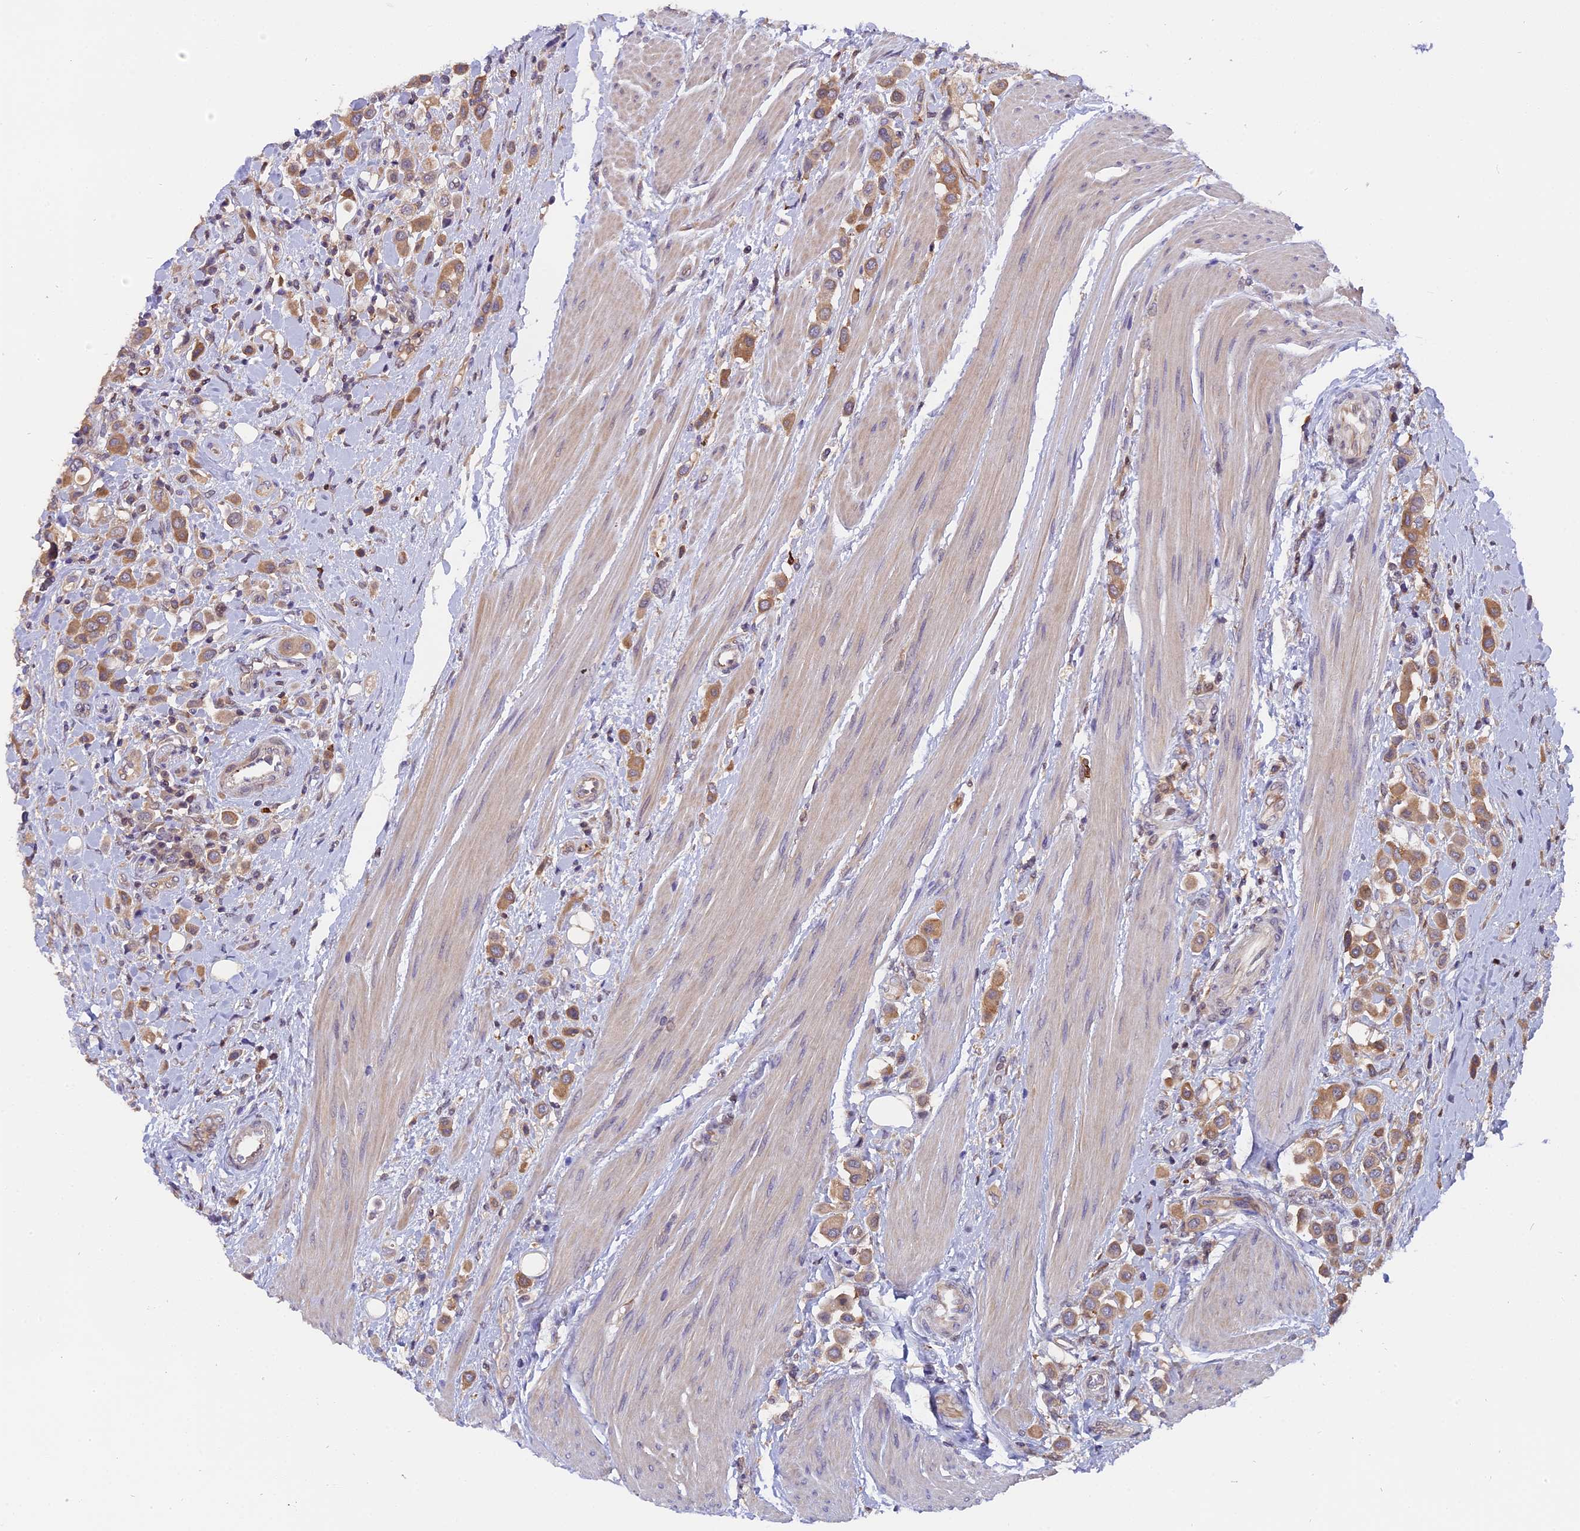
{"staining": {"intensity": "moderate", "quantity": ">75%", "location": "cytoplasmic/membranous"}, "tissue": "urothelial cancer", "cell_type": "Tumor cells", "image_type": "cancer", "snomed": [{"axis": "morphology", "description": "Urothelial carcinoma, High grade"}, {"axis": "topography", "description": "Urinary bladder"}], "caption": "Immunohistochemistry (IHC) of high-grade urothelial carcinoma reveals medium levels of moderate cytoplasmic/membranous positivity in about >75% of tumor cells.", "gene": "FAM118B", "patient": {"sex": "male", "age": 50}}